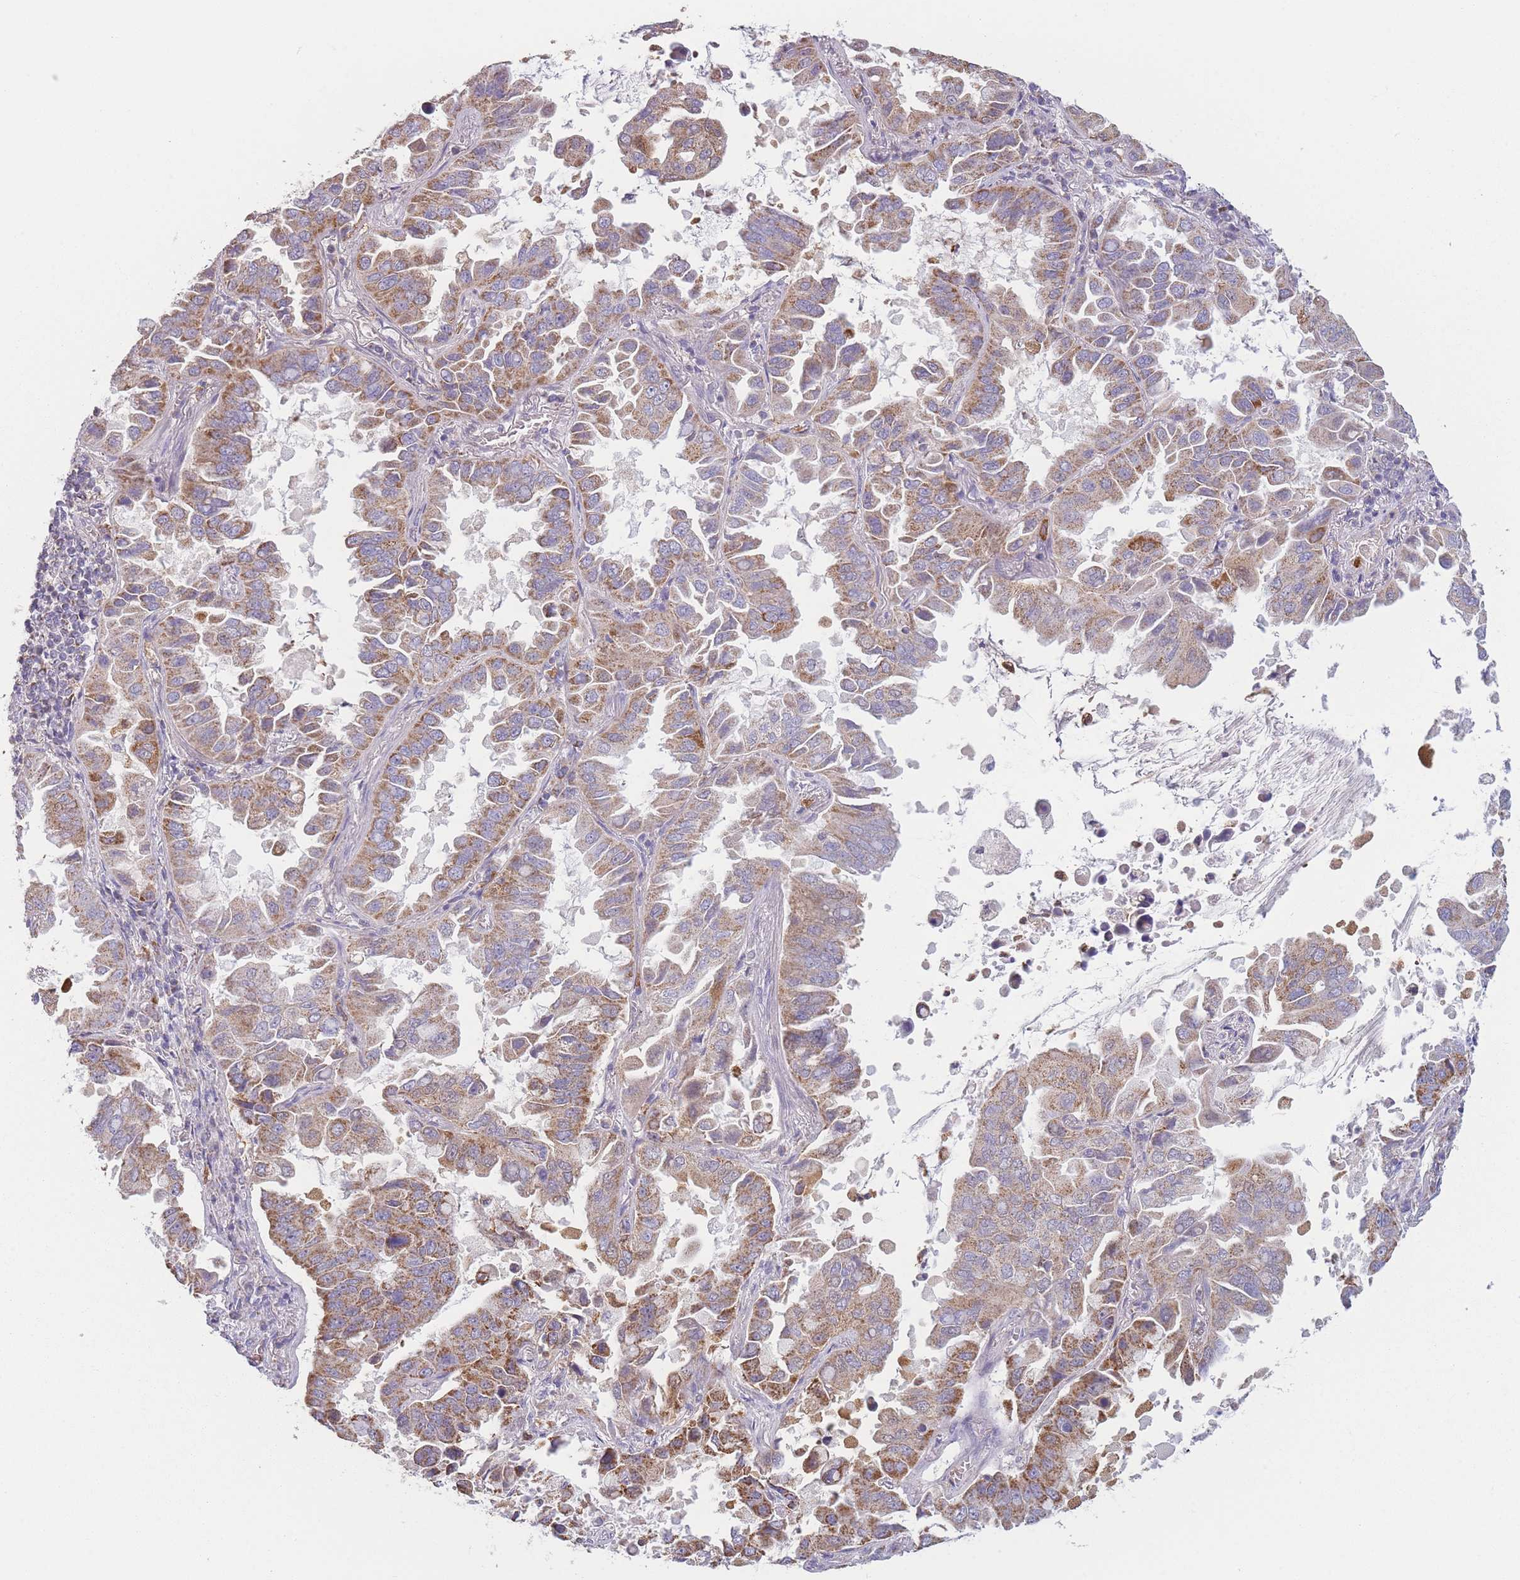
{"staining": {"intensity": "moderate", "quantity": ">75%", "location": "cytoplasmic/membranous"}, "tissue": "lung cancer", "cell_type": "Tumor cells", "image_type": "cancer", "snomed": [{"axis": "morphology", "description": "Adenocarcinoma, NOS"}, {"axis": "topography", "description": "Lung"}], "caption": "Immunohistochemistry (DAB (3,3'-diaminobenzidine)) staining of lung cancer (adenocarcinoma) reveals moderate cytoplasmic/membranous protein staining in about >75% of tumor cells.", "gene": "PRAM1", "patient": {"sex": "male", "age": 64}}